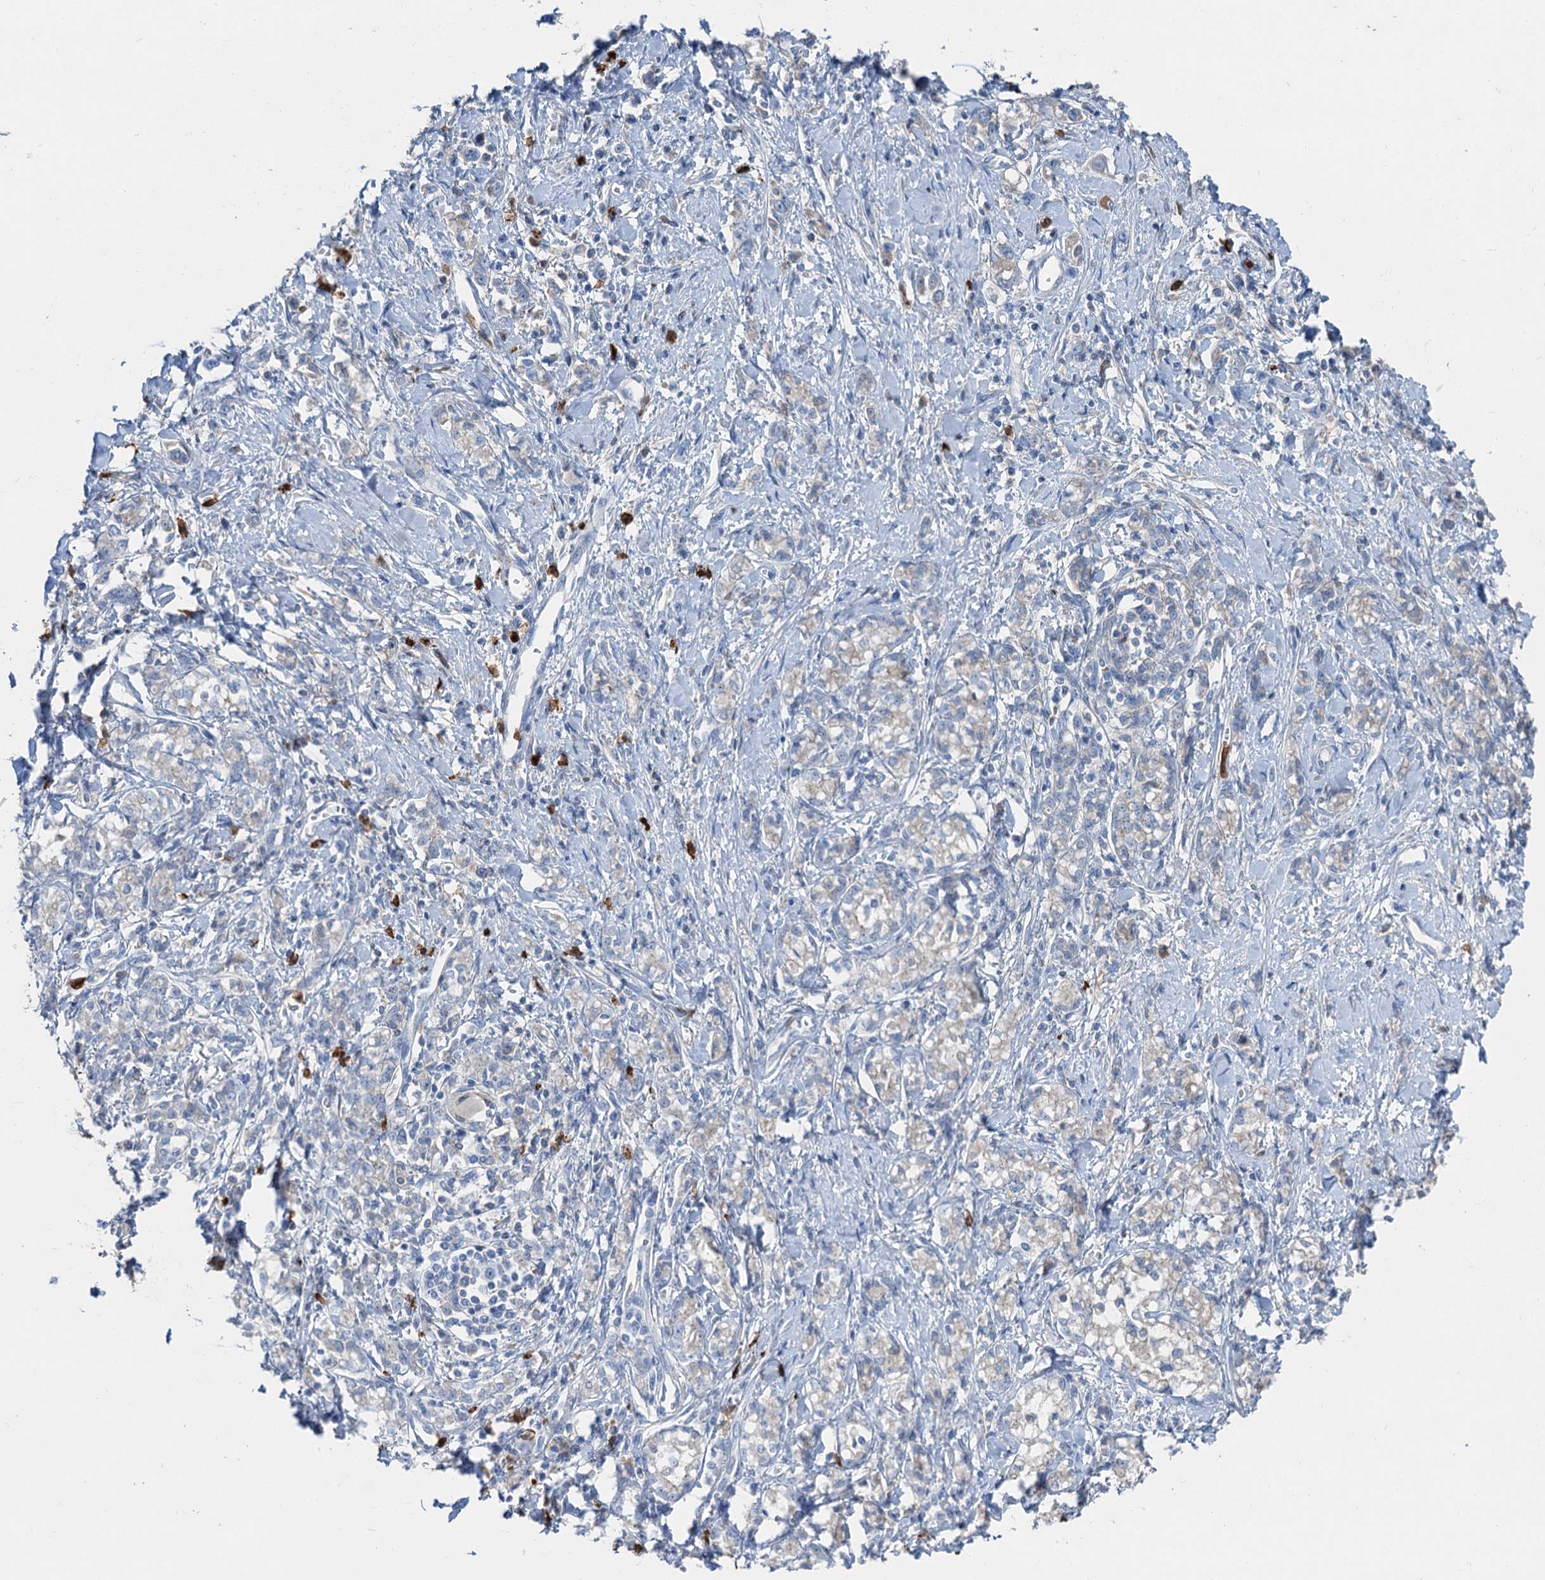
{"staining": {"intensity": "negative", "quantity": "none", "location": "none"}, "tissue": "stomach cancer", "cell_type": "Tumor cells", "image_type": "cancer", "snomed": [{"axis": "morphology", "description": "Adenocarcinoma, NOS"}, {"axis": "topography", "description": "Stomach"}], "caption": "Histopathology image shows no protein staining in tumor cells of stomach cancer (adenocarcinoma) tissue.", "gene": "OTOA", "patient": {"sex": "female", "age": 76}}